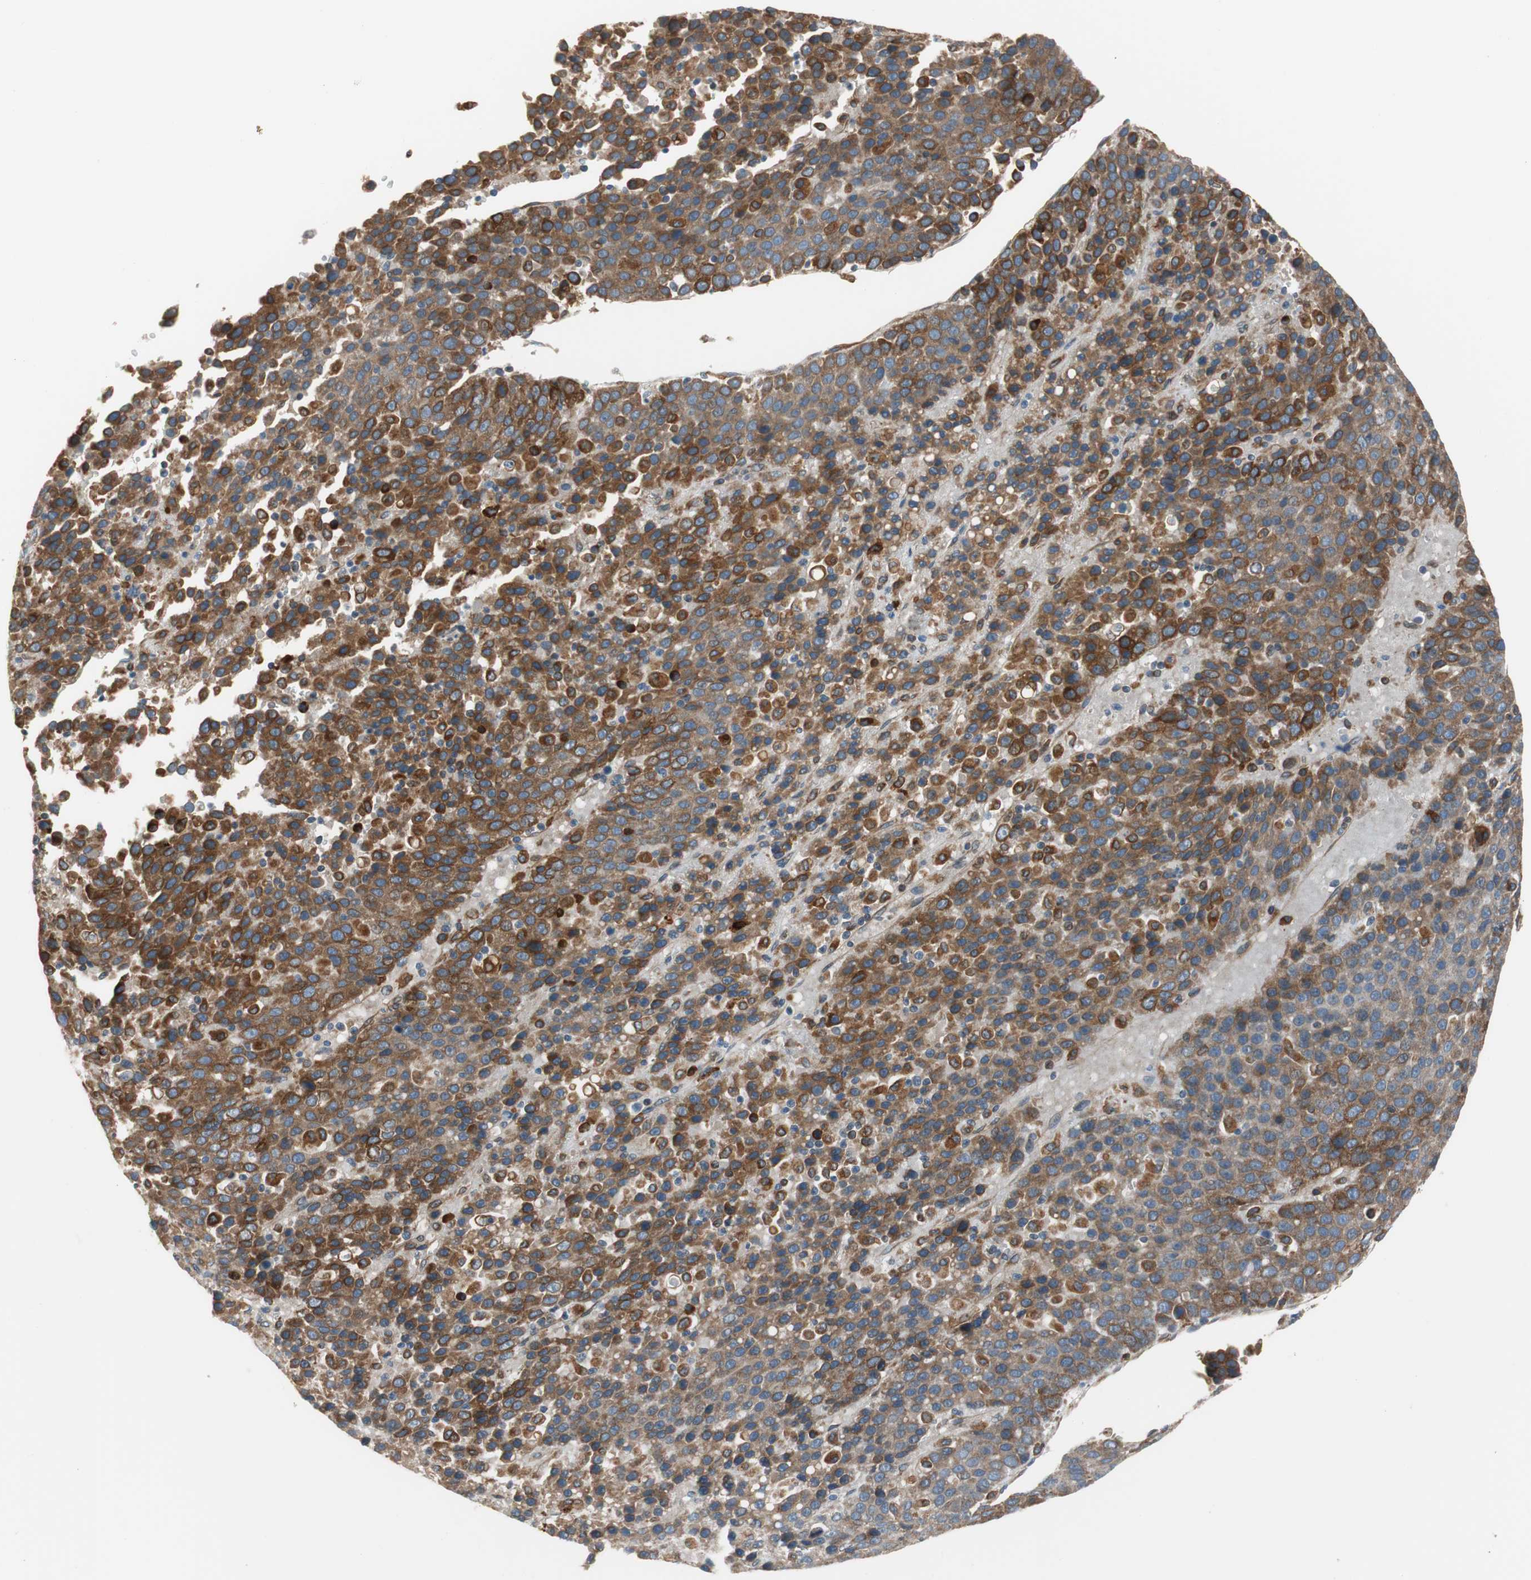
{"staining": {"intensity": "strong", "quantity": ">75%", "location": "cytoplasmic/membranous"}, "tissue": "liver cancer", "cell_type": "Tumor cells", "image_type": "cancer", "snomed": [{"axis": "morphology", "description": "Carcinoma, Hepatocellular, NOS"}, {"axis": "topography", "description": "Liver"}], "caption": "A brown stain shows strong cytoplasmic/membranous expression of a protein in hepatocellular carcinoma (liver) tumor cells.", "gene": "CLCC1", "patient": {"sex": "female", "age": 53}}